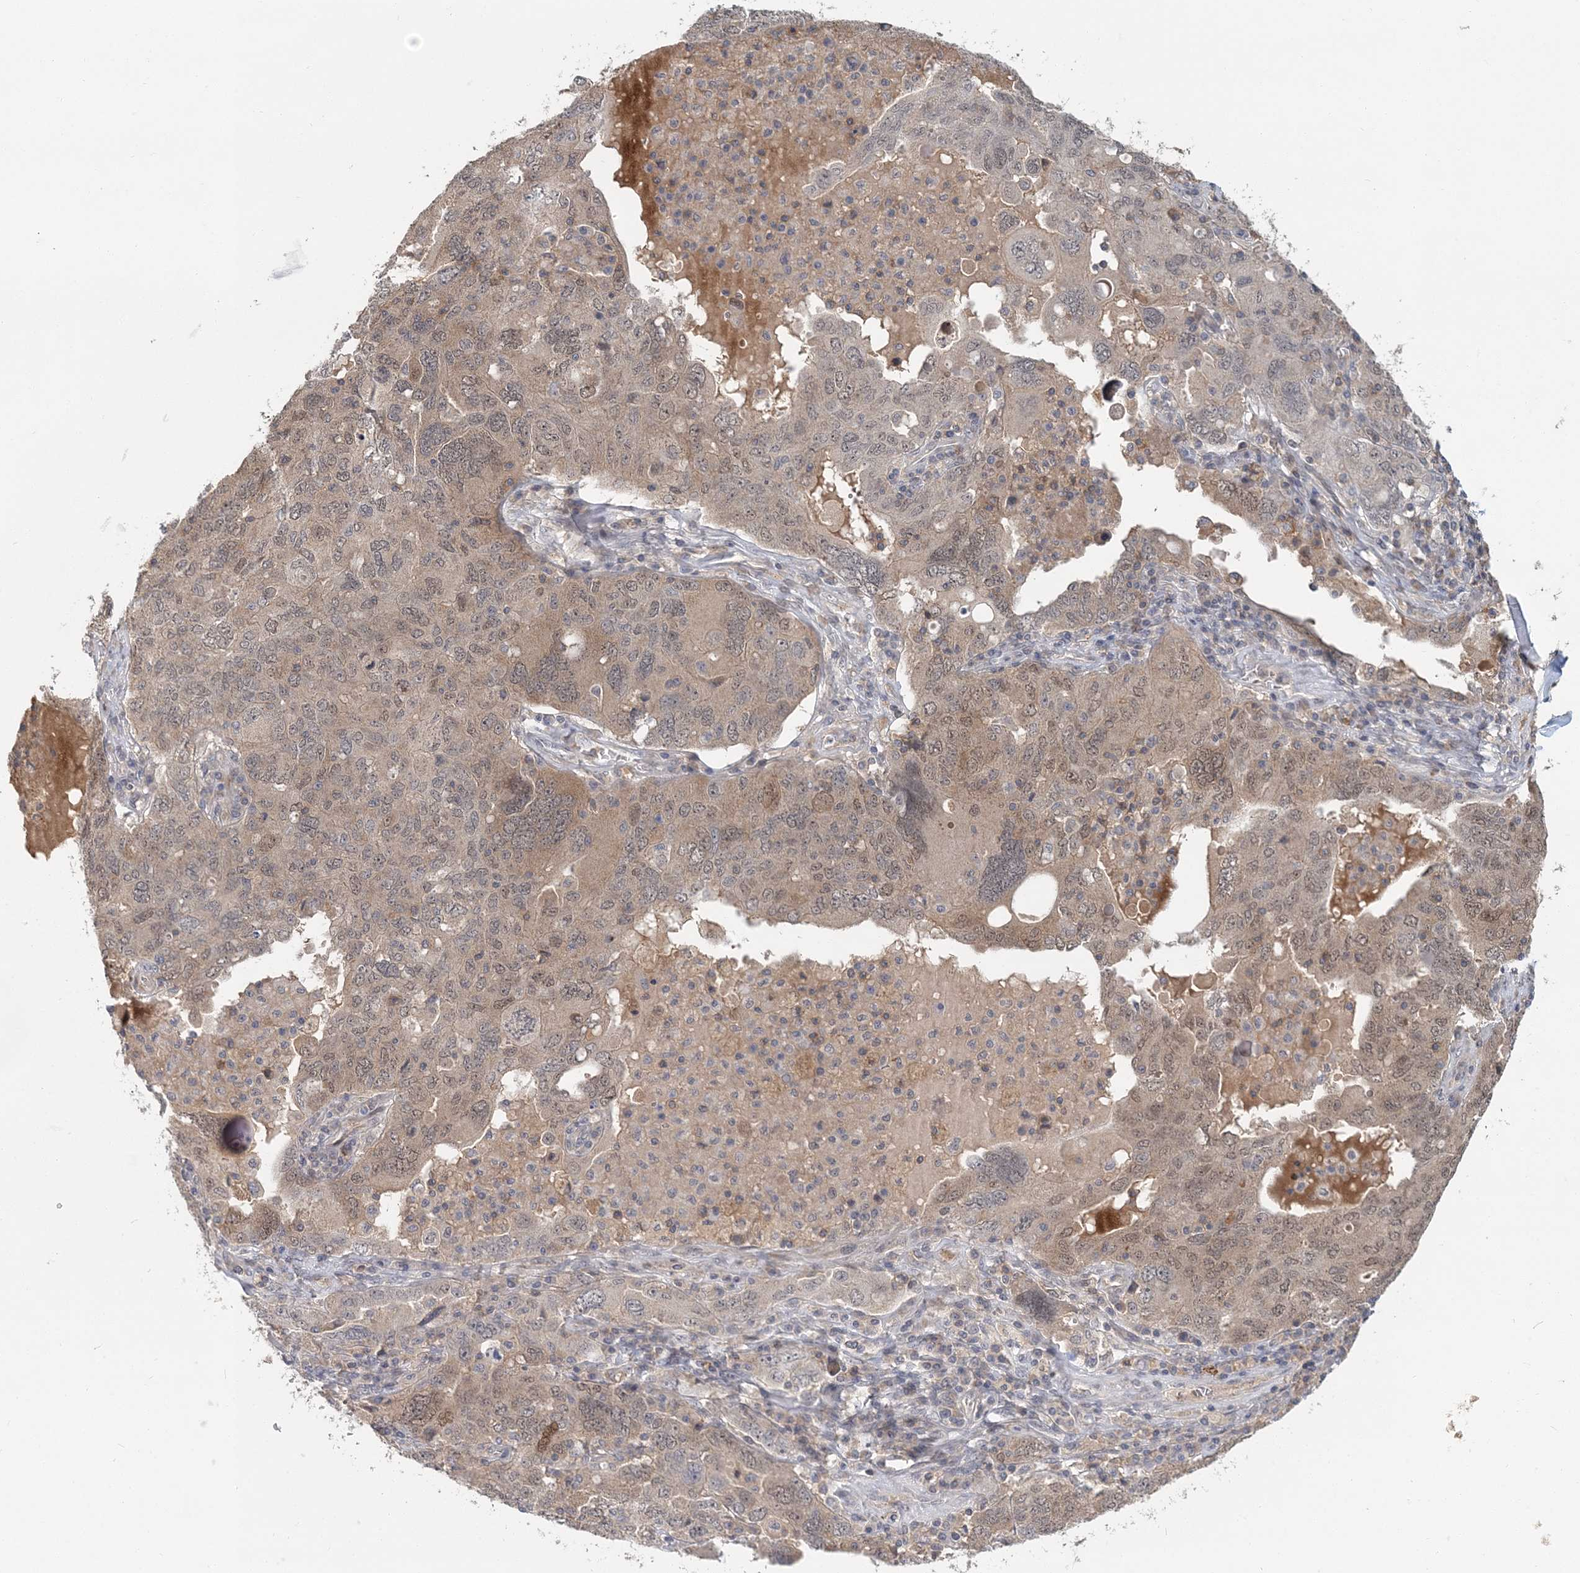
{"staining": {"intensity": "weak", "quantity": ">75%", "location": "cytoplasmic/membranous,nuclear"}, "tissue": "ovarian cancer", "cell_type": "Tumor cells", "image_type": "cancer", "snomed": [{"axis": "morphology", "description": "Carcinoma, endometroid"}, {"axis": "topography", "description": "Ovary"}], "caption": "Protein analysis of ovarian cancer (endometroid carcinoma) tissue reveals weak cytoplasmic/membranous and nuclear staining in approximately >75% of tumor cells.", "gene": "RNF25", "patient": {"sex": "female", "age": 62}}